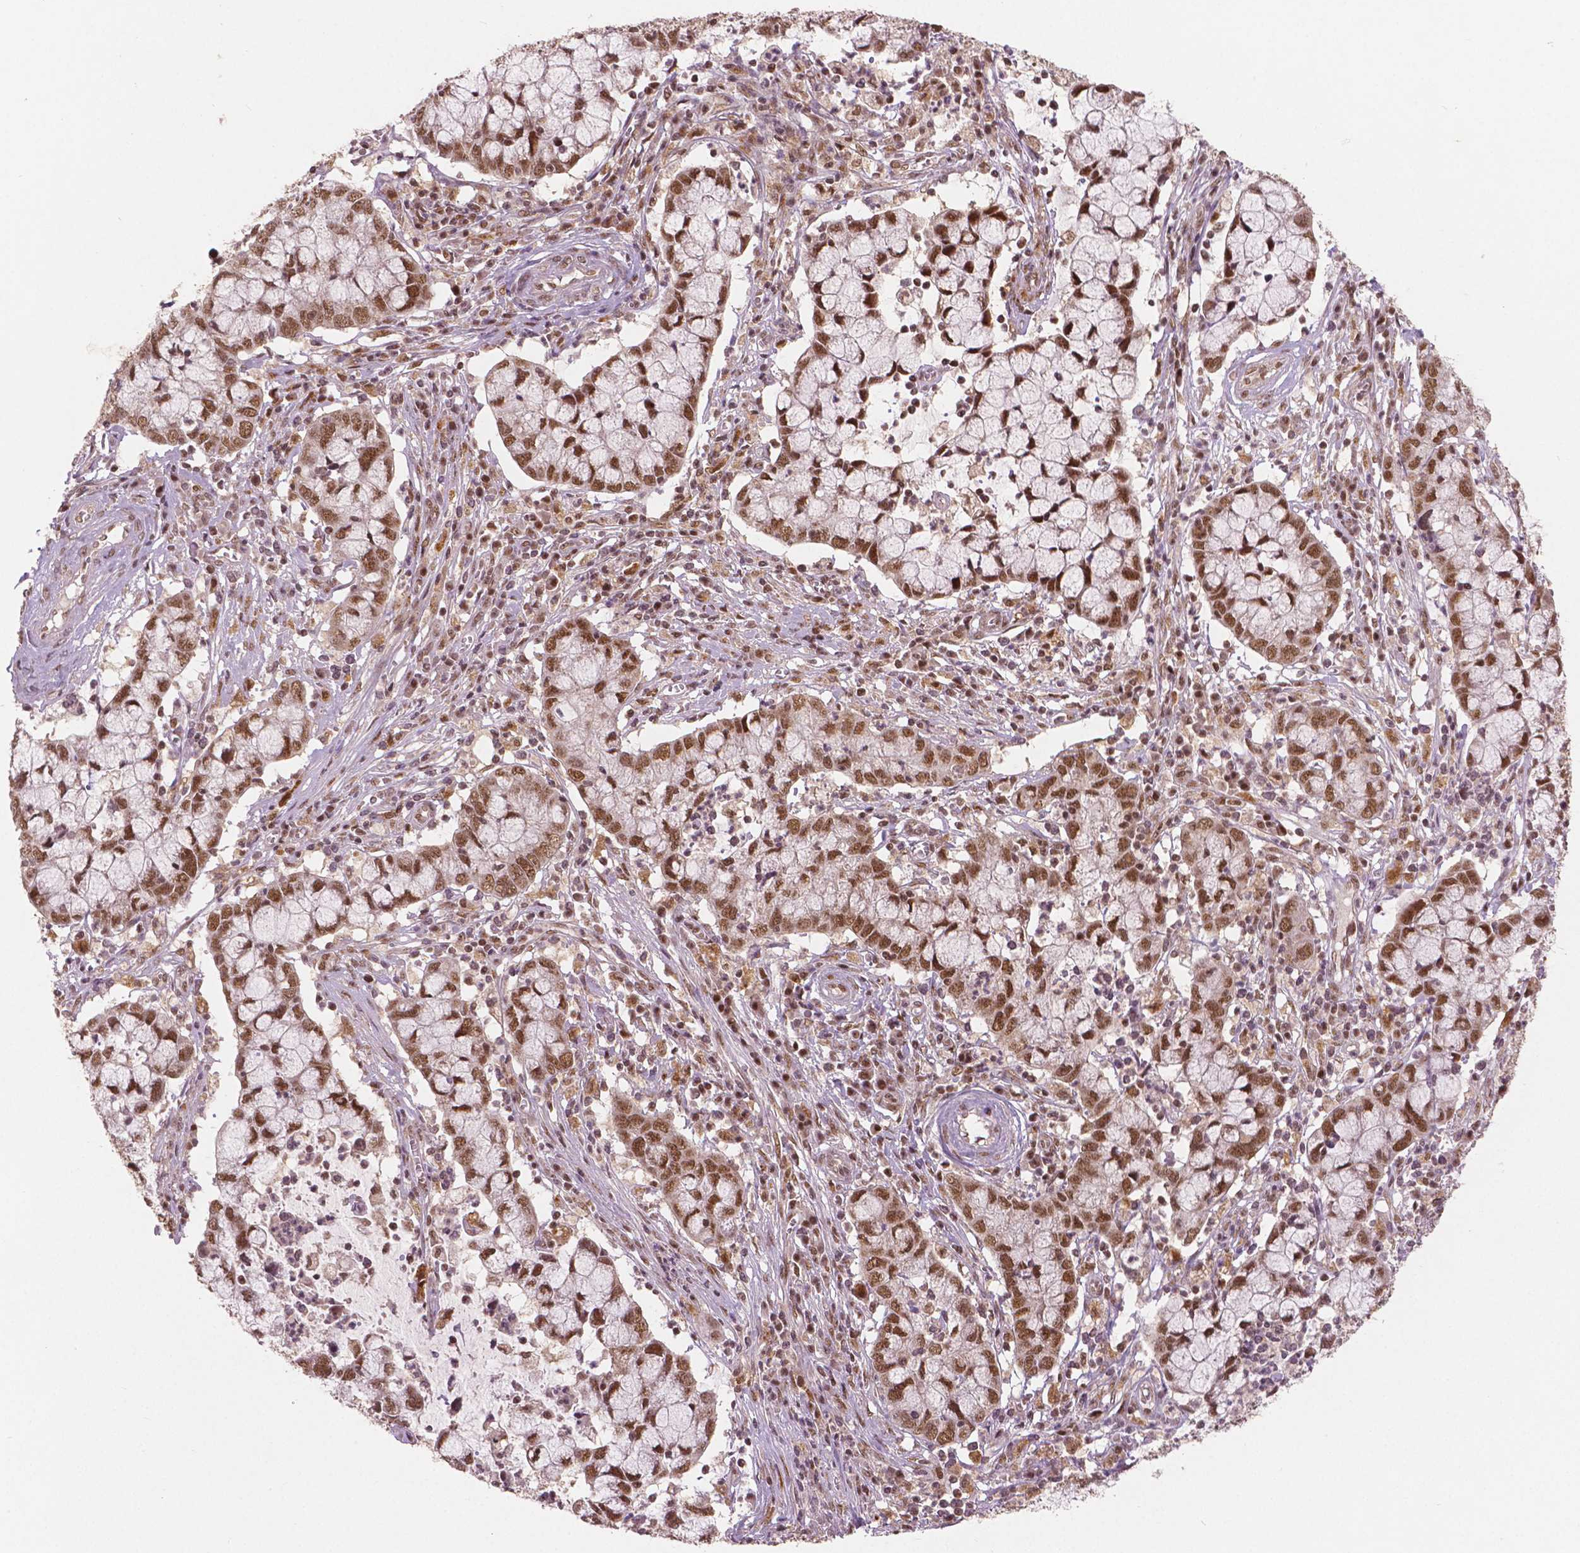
{"staining": {"intensity": "moderate", "quantity": ">75%", "location": "cytoplasmic/membranous,nuclear"}, "tissue": "cervical cancer", "cell_type": "Tumor cells", "image_type": "cancer", "snomed": [{"axis": "morphology", "description": "Adenocarcinoma, NOS"}, {"axis": "topography", "description": "Cervix"}], "caption": "Immunohistochemical staining of cervical cancer demonstrates medium levels of moderate cytoplasmic/membranous and nuclear staining in about >75% of tumor cells.", "gene": "NSD2", "patient": {"sex": "female", "age": 40}}